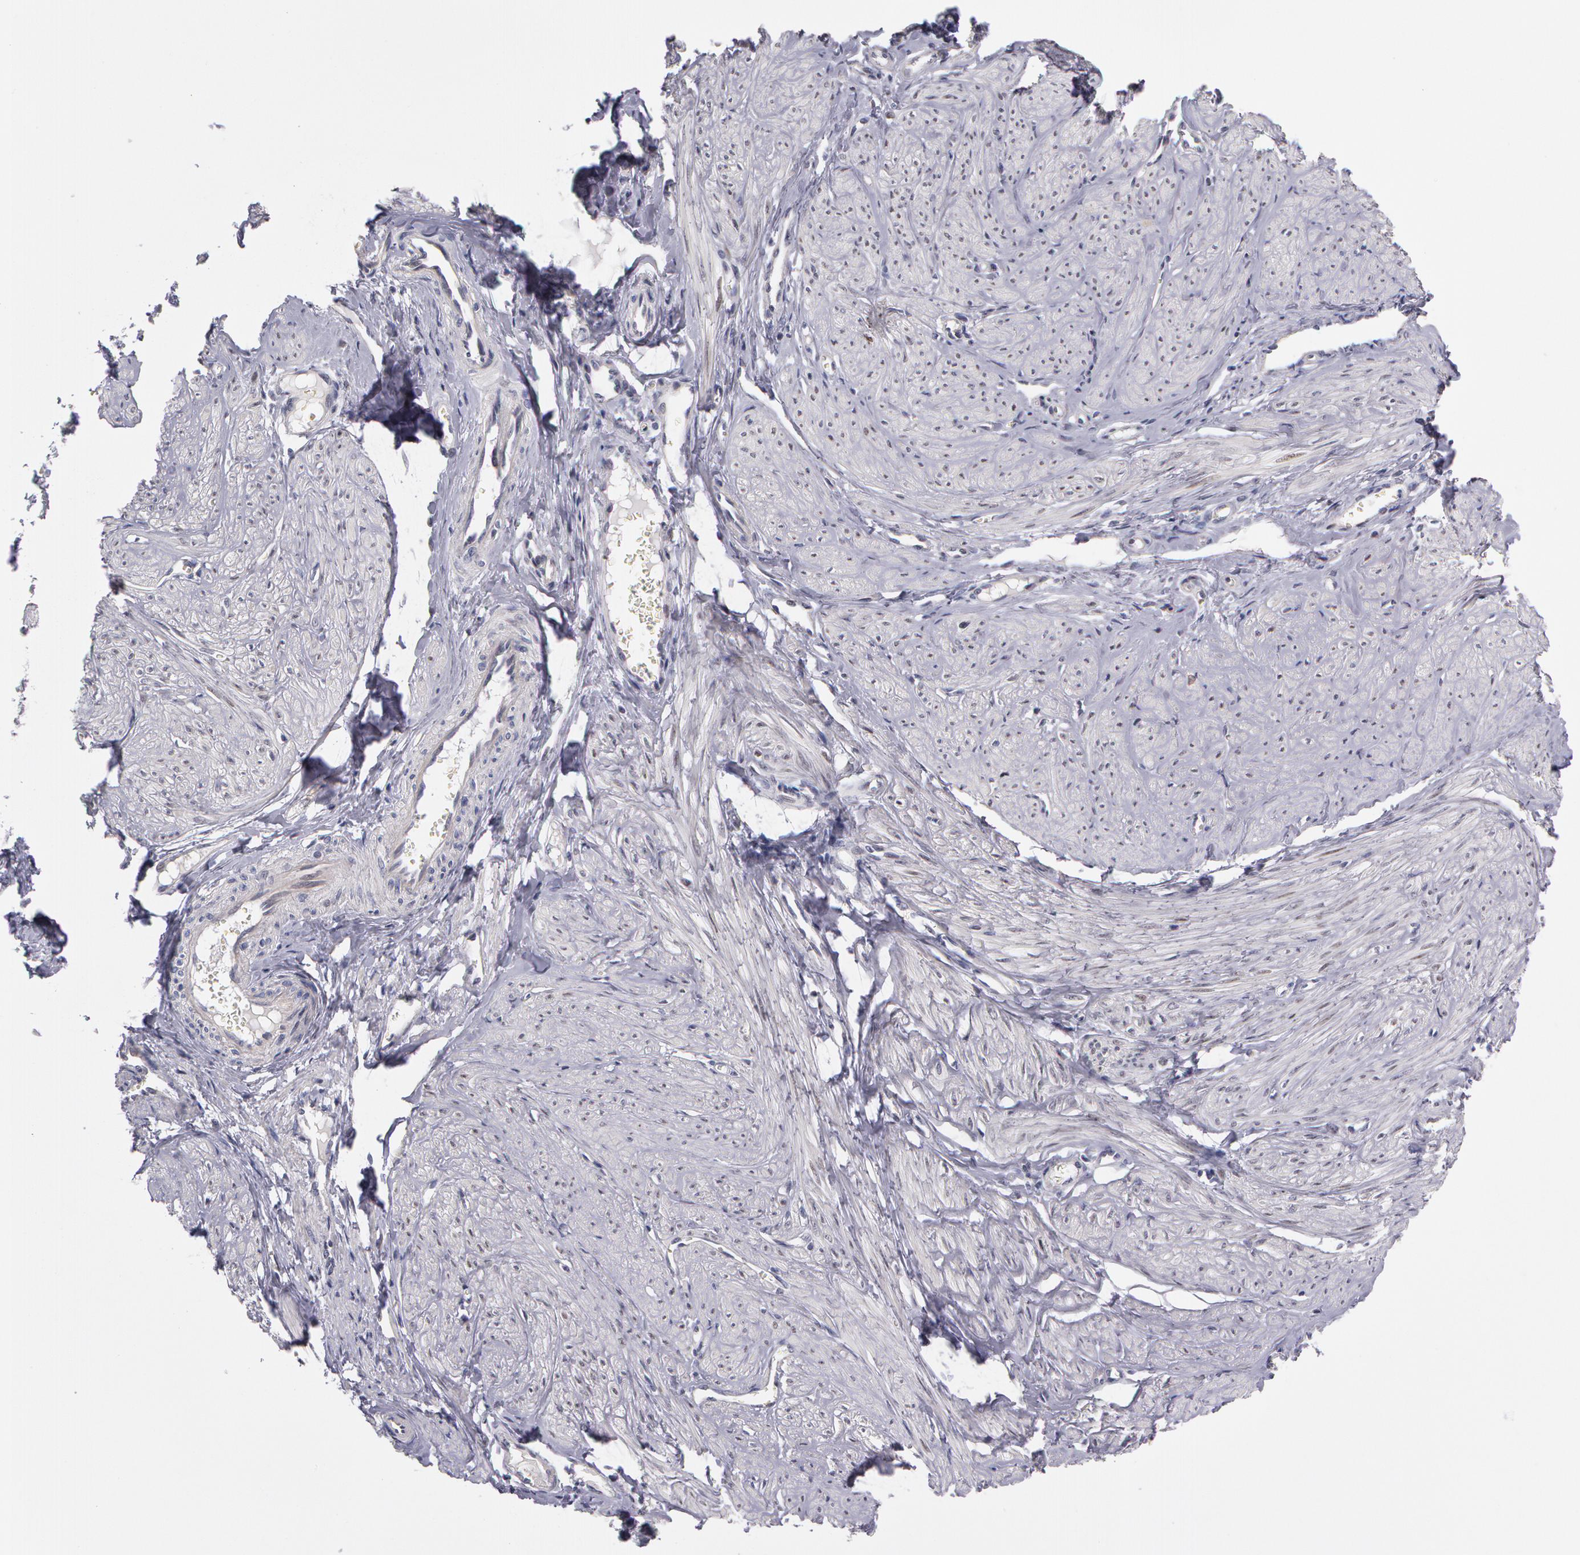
{"staining": {"intensity": "negative", "quantity": "none", "location": "none"}, "tissue": "smooth muscle", "cell_type": "Smooth muscle cells", "image_type": "normal", "snomed": [{"axis": "morphology", "description": "Normal tissue, NOS"}, {"axis": "topography", "description": "Uterus"}], "caption": "This is an immunohistochemistry photomicrograph of benign human smooth muscle. There is no positivity in smooth muscle cells.", "gene": "PRICKLE1", "patient": {"sex": "female", "age": 45}}